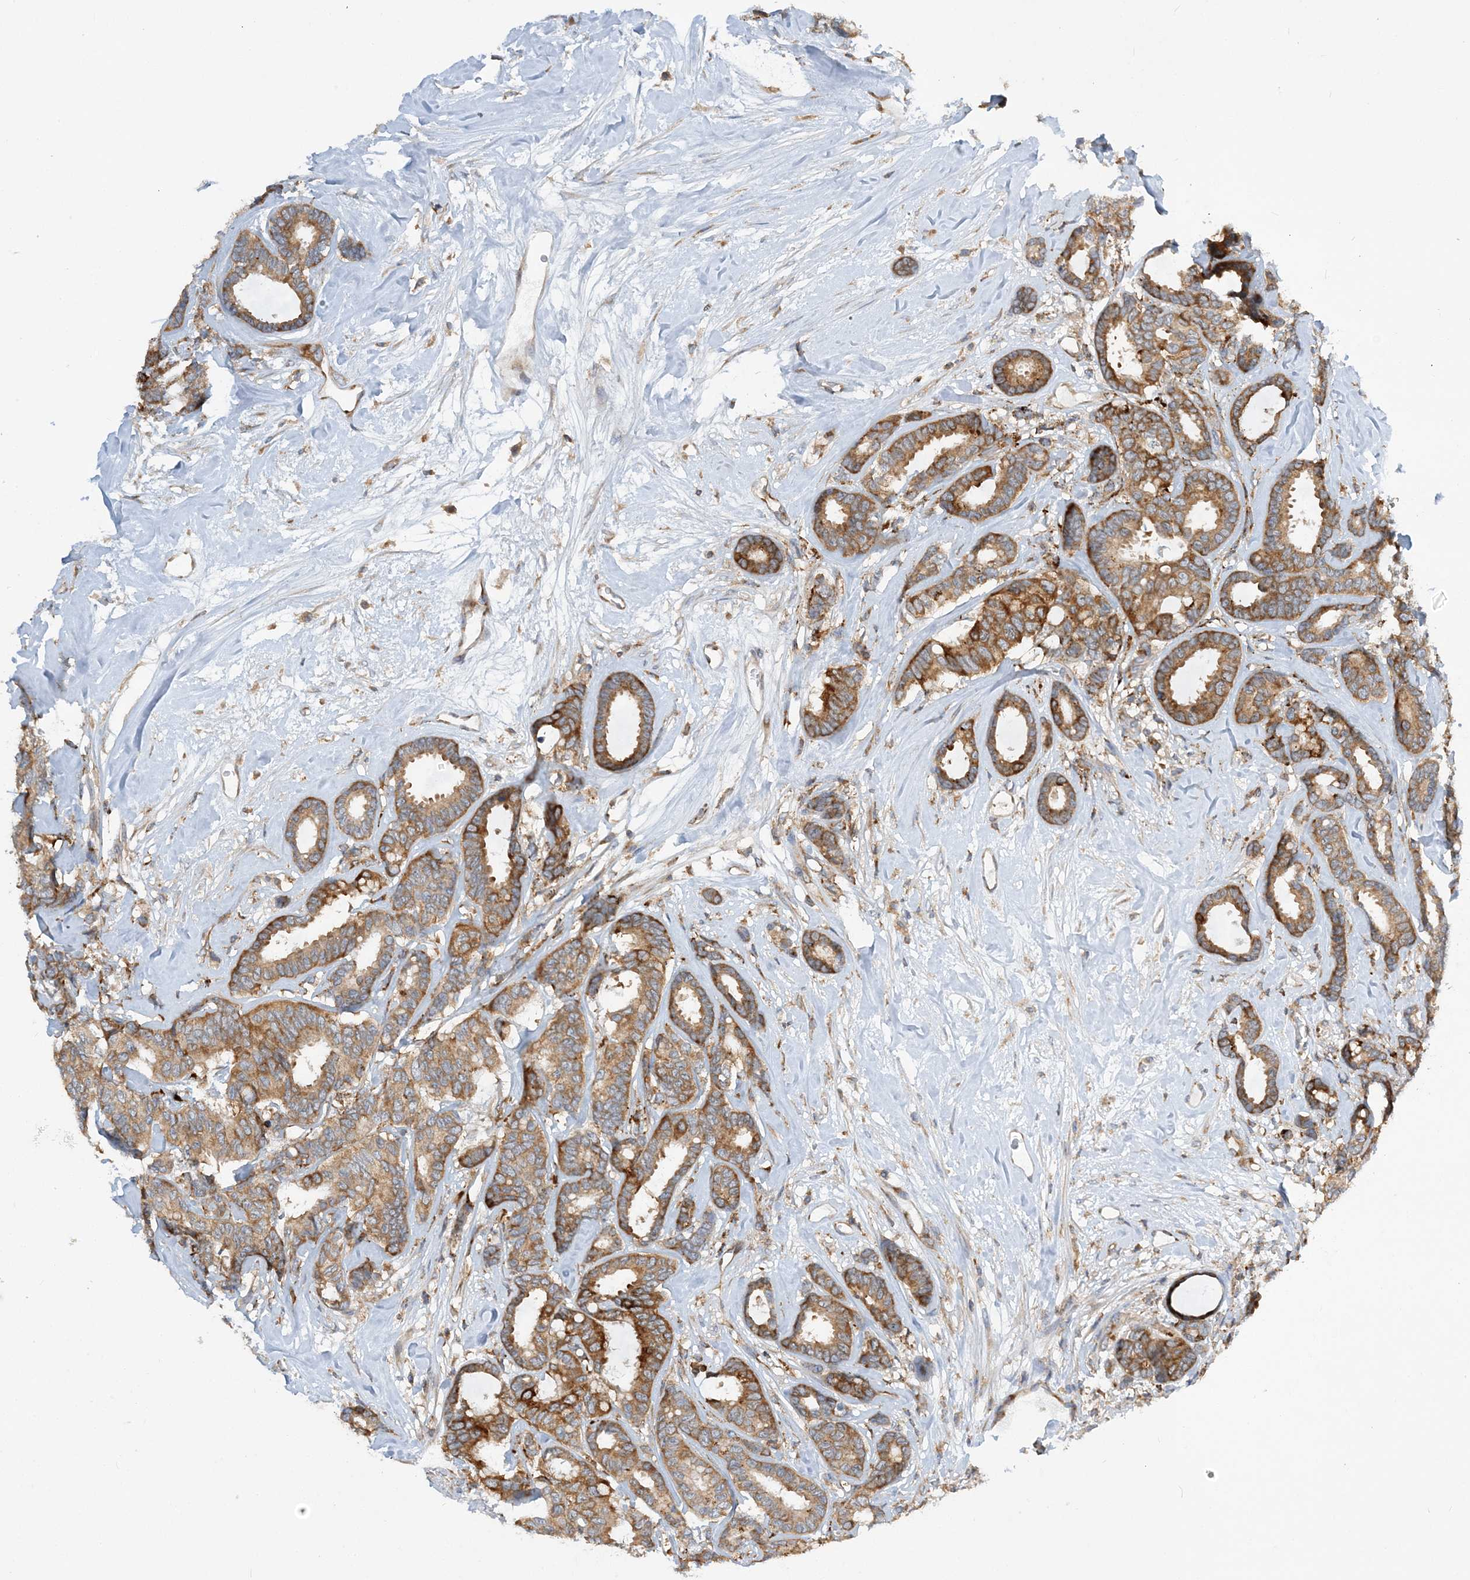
{"staining": {"intensity": "moderate", "quantity": ">75%", "location": "cytoplasmic/membranous"}, "tissue": "breast cancer", "cell_type": "Tumor cells", "image_type": "cancer", "snomed": [{"axis": "morphology", "description": "Duct carcinoma"}, {"axis": "topography", "description": "Breast"}], "caption": "Tumor cells show moderate cytoplasmic/membranous staining in about >75% of cells in breast cancer.", "gene": "LARP4B", "patient": {"sex": "female", "age": 87}}